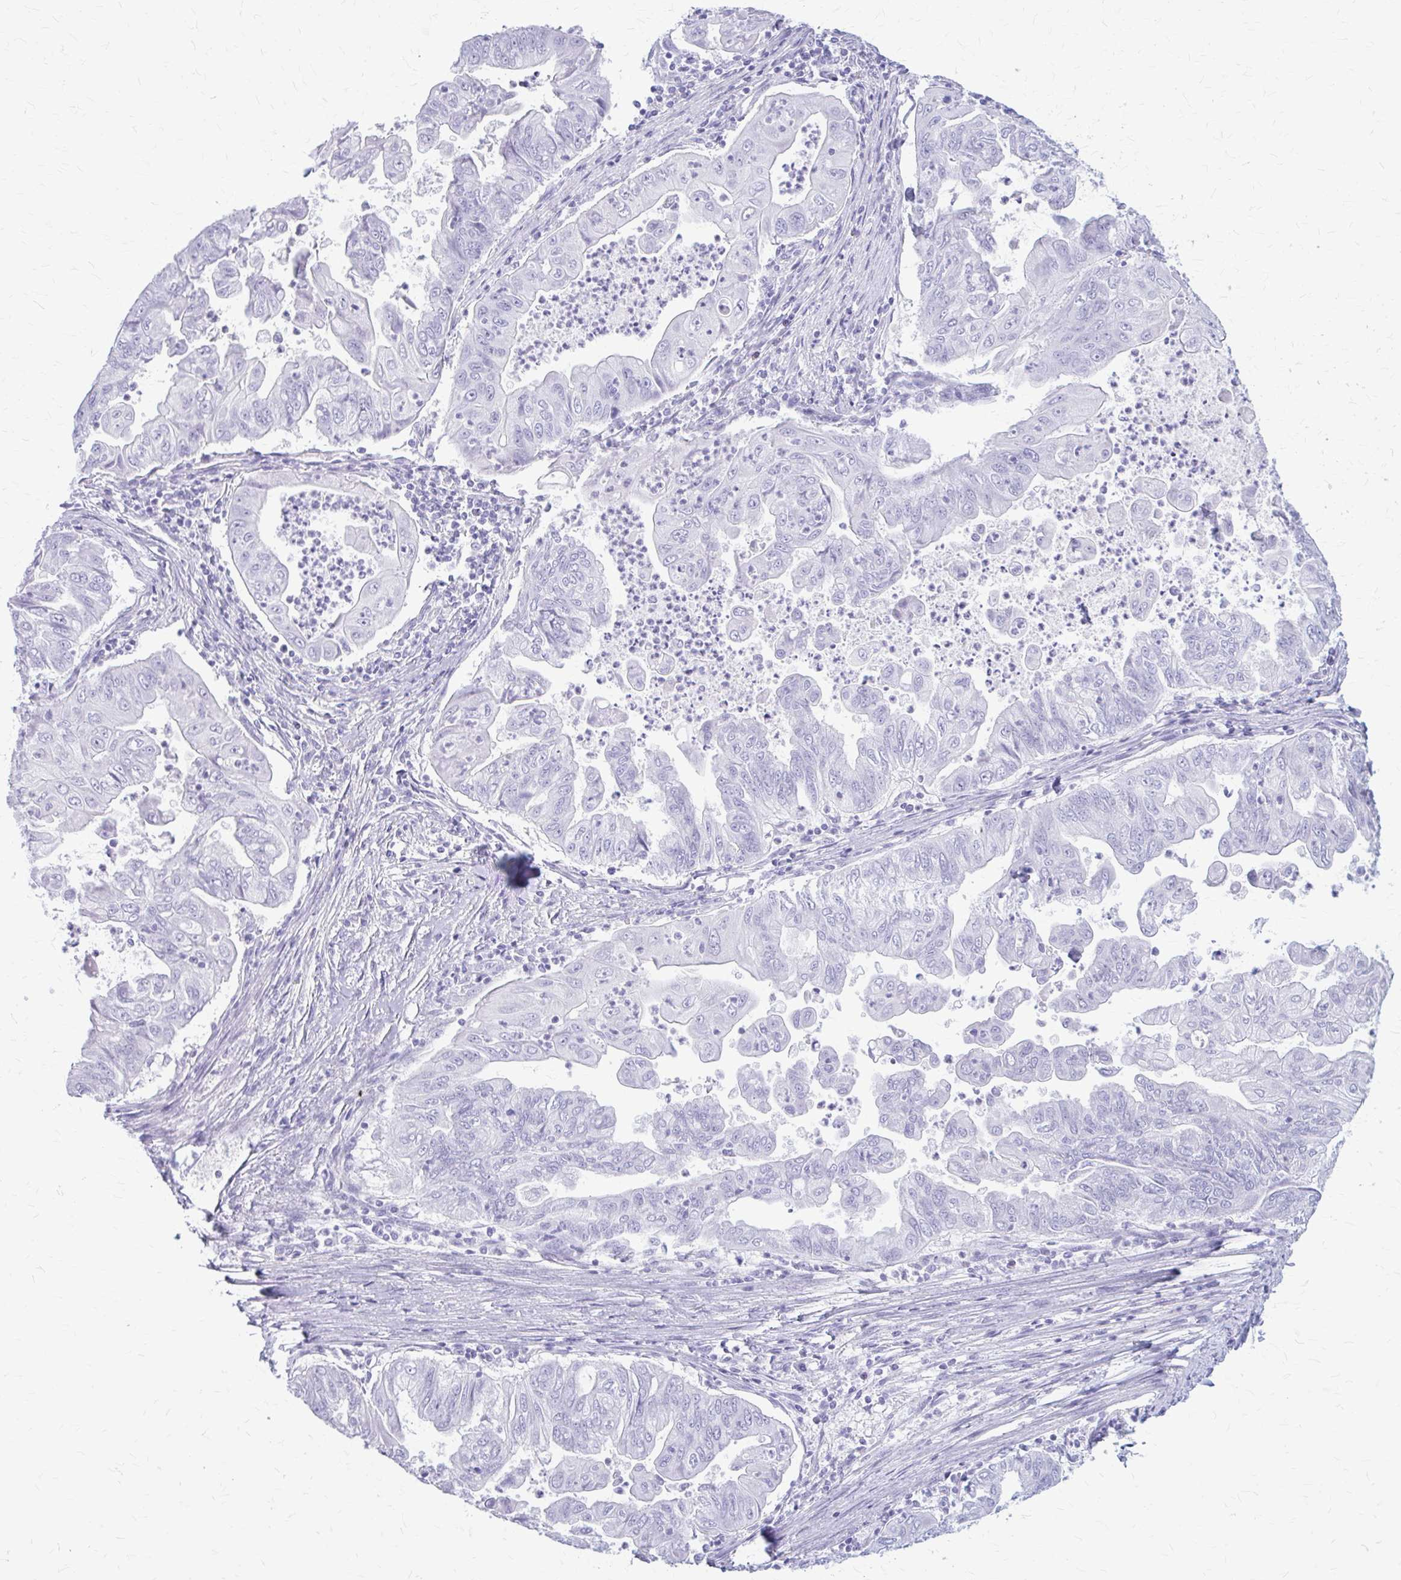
{"staining": {"intensity": "negative", "quantity": "none", "location": "none"}, "tissue": "stomach cancer", "cell_type": "Tumor cells", "image_type": "cancer", "snomed": [{"axis": "morphology", "description": "Adenocarcinoma, NOS"}, {"axis": "topography", "description": "Stomach, upper"}], "caption": "This micrograph is of adenocarcinoma (stomach) stained with IHC to label a protein in brown with the nuclei are counter-stained blue. There is no positivity in tumor cells.", "gene": "KLHDC7A", "patient": {"sex": "male", "age": 80}}